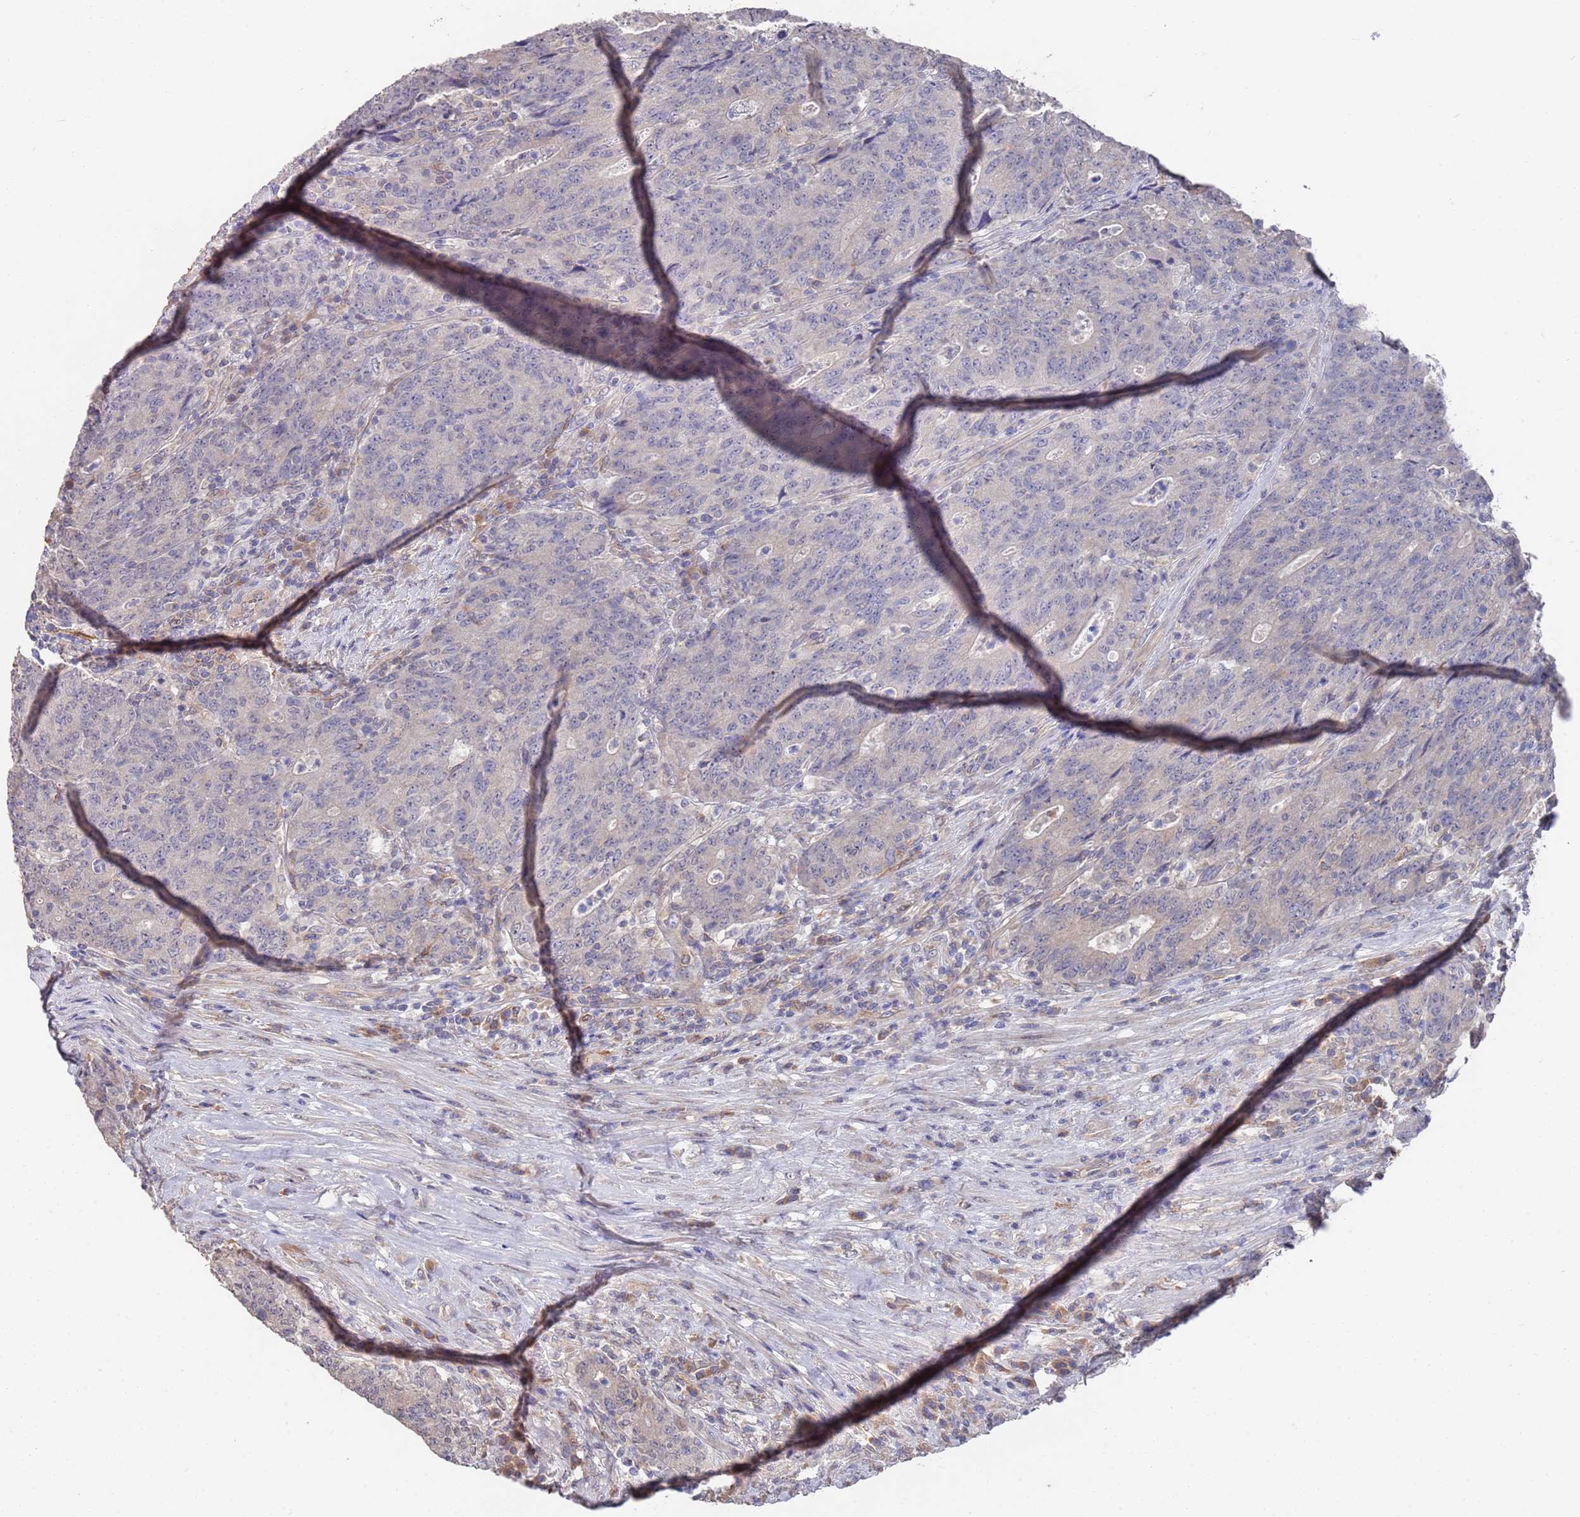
{"staining": {"intensity": "weak", "quantity": "<25%", "location": "cytoplasmic/membranous"}, "tissue": "colorectal cancer", "cell_type": "Tumor cells", "image_type": "cancer", "snomed": [{"axis": "morphology", "description": "Adenocarcinoma, NOS"}, {"axis": "topography", "description": "Colon"}], "caption": "Immunohistochemistry (IHC) histopathology image of colorectal adenocarcinoma stained for a protein (brown), which shows no expression in tumor cells. Nuclei are stained in blue.", "gene": "ANK2", "patient": {"sex": "female", "age": 75}}